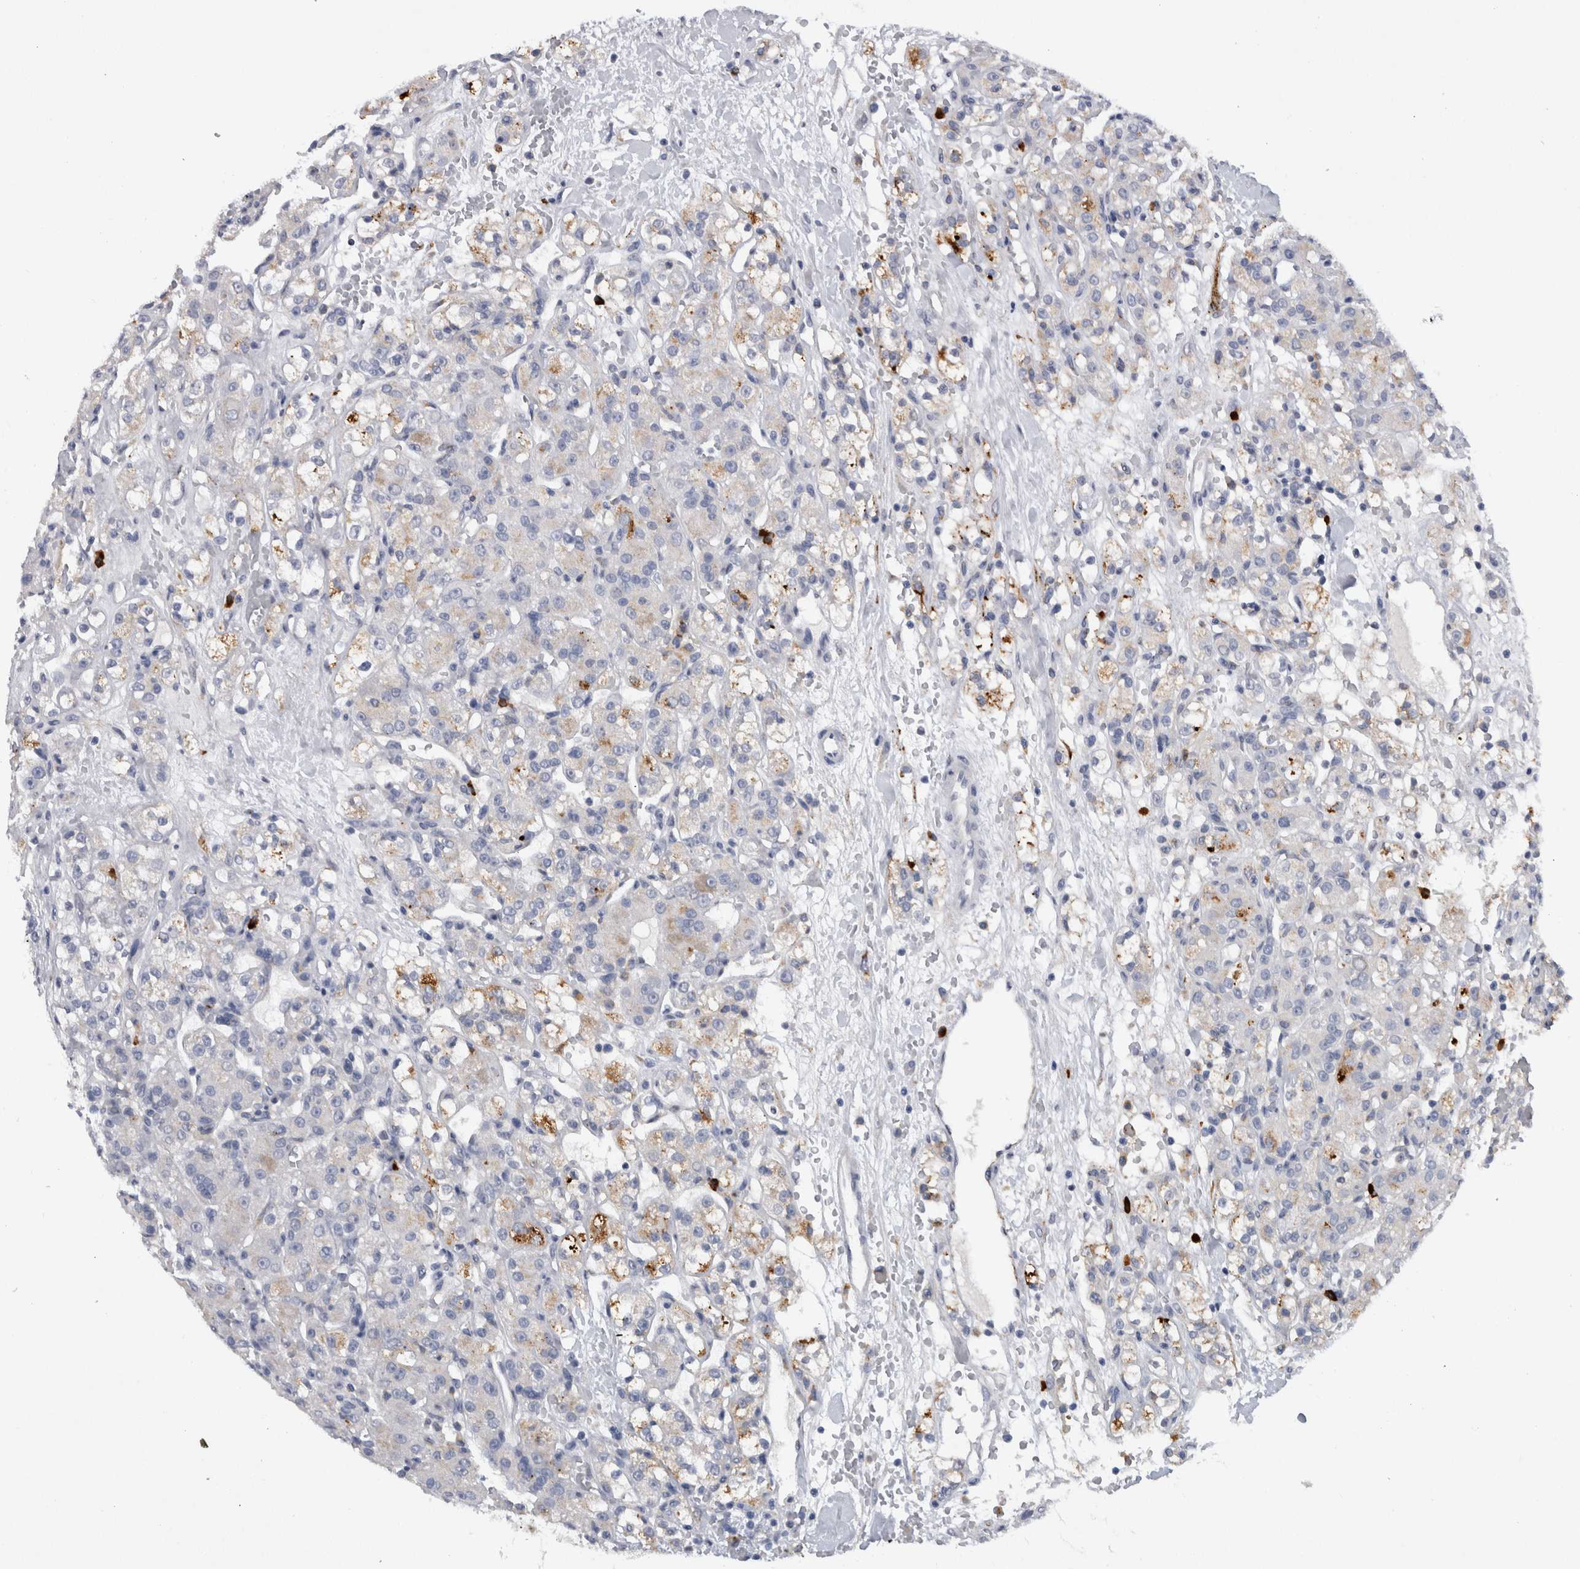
{"staining": {"intensity": "weak", "quantity": "<25%", "location": "cytoplasmic/membranous"}, "tissue": "renal cancer", "cell_type": "Tumor cells", "image_type": "cancer", "snomed": [{"axis": "morphology", "description": "Normal tissue, NOS"}, {"axis": "morphology", "description": "Adenocarcinoma, NOS"}, {"axis": "topography", "description": "Kidney"}], "caption": "Tumor cells are negative for protein expression in human adenocarcinoma (renal).", "gene": "CD63", "patient": {"sex": "male", "age": 61}}